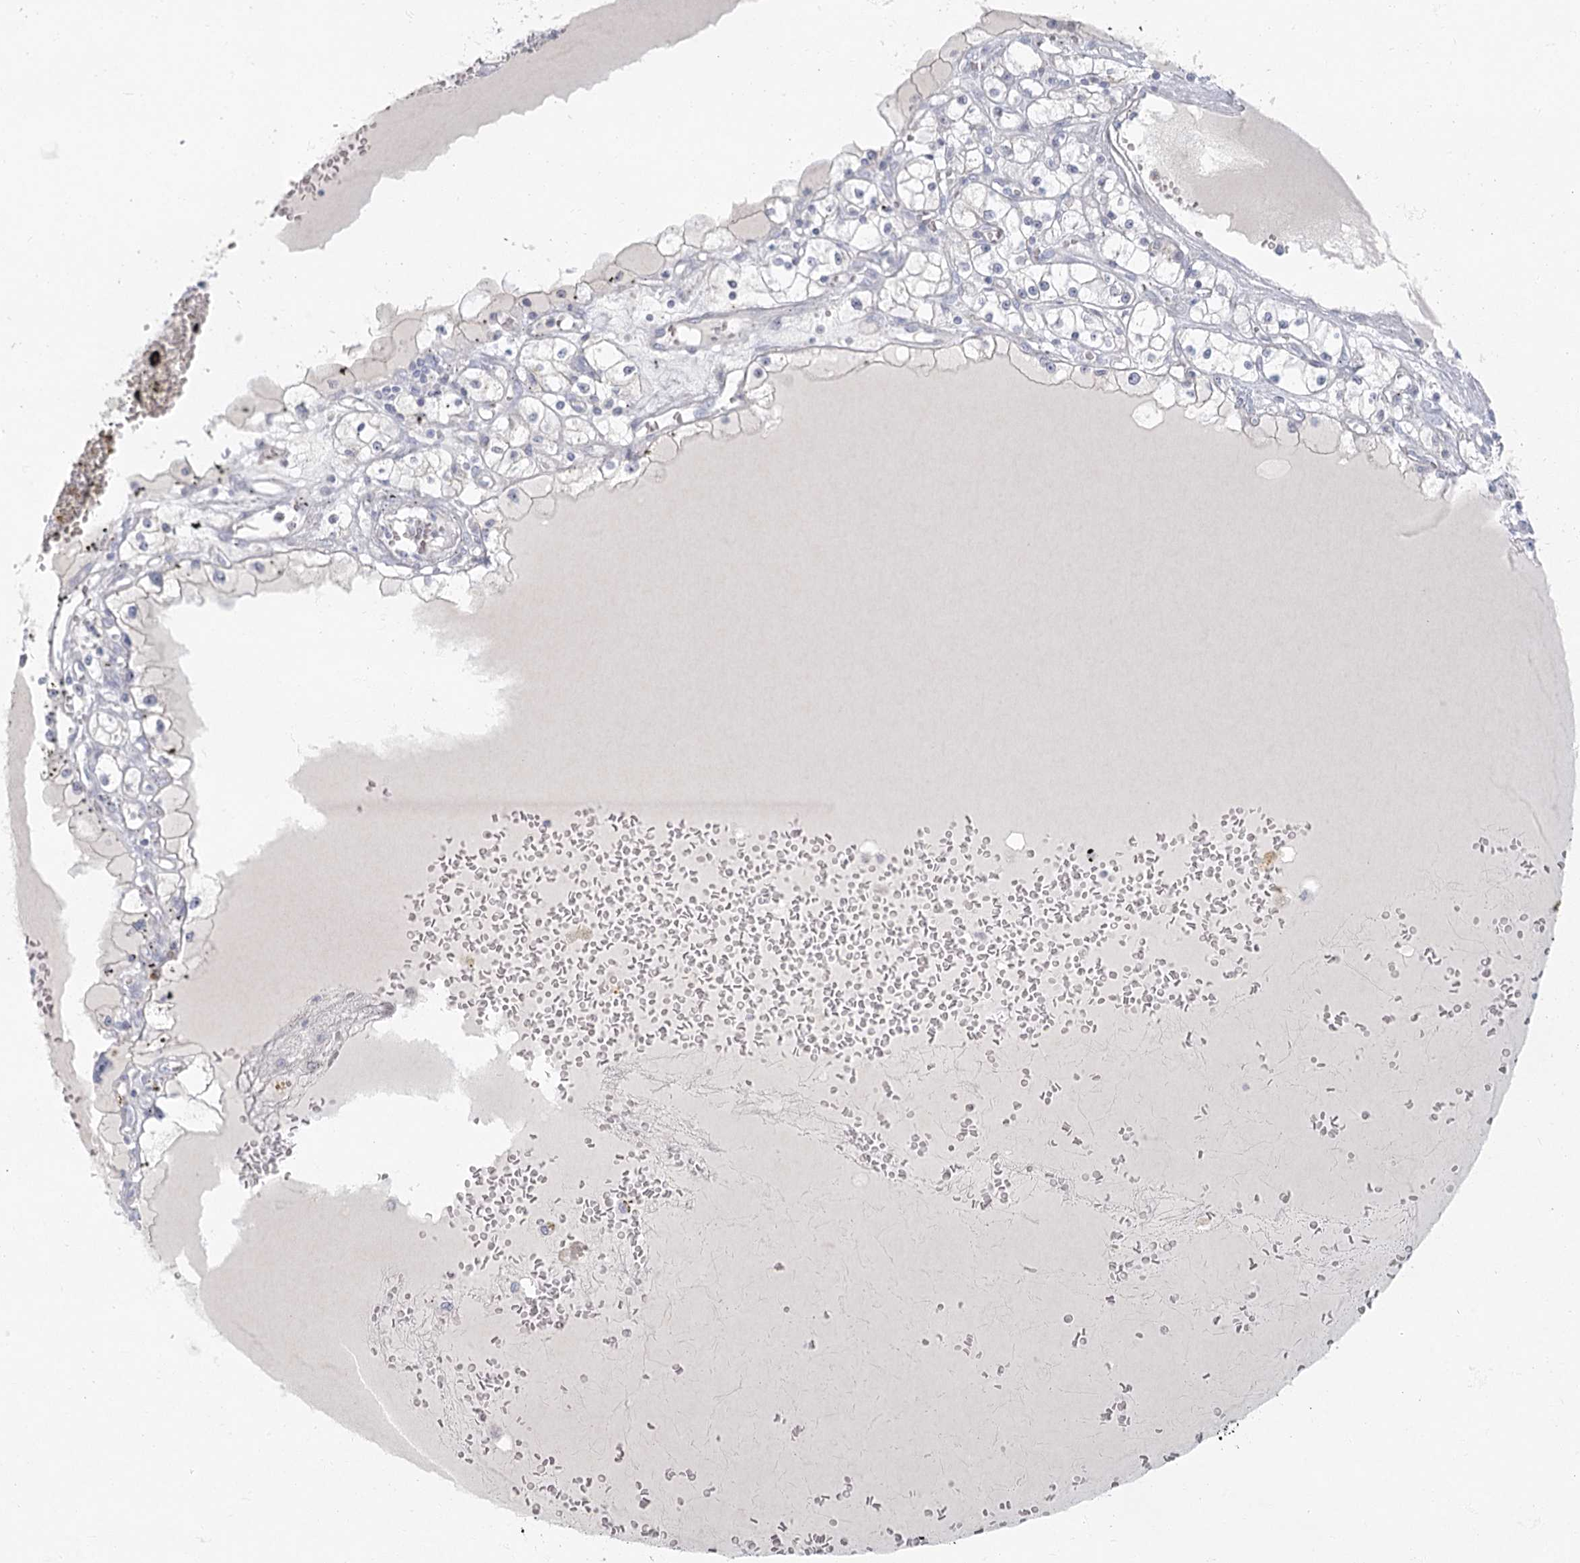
{"staining": {"intensity": "negative", "quantity": "none", "location": "none"}, "tissue": "renal cancer", "cell_type": "Tumor cells", "image_type": "cancer", "snomed": [{"axis": "morphology", "description": "Adenocarcinoma, NOS"}, {"axis": "topography", "description": "Kidney"}], "caption": "High magnification brightfield microscopy of adenocarcinoma (renal) stained with DAB (3,3'-diaminobenzidine) (brown) and counterstained with hematoxylin (blue): tumor cells show no significant staining. (DAB IHC visualized using brightfield microscopy, high magnification).", "gene": "FAM110C", "patient": {"sex": "male", "age": 56}}